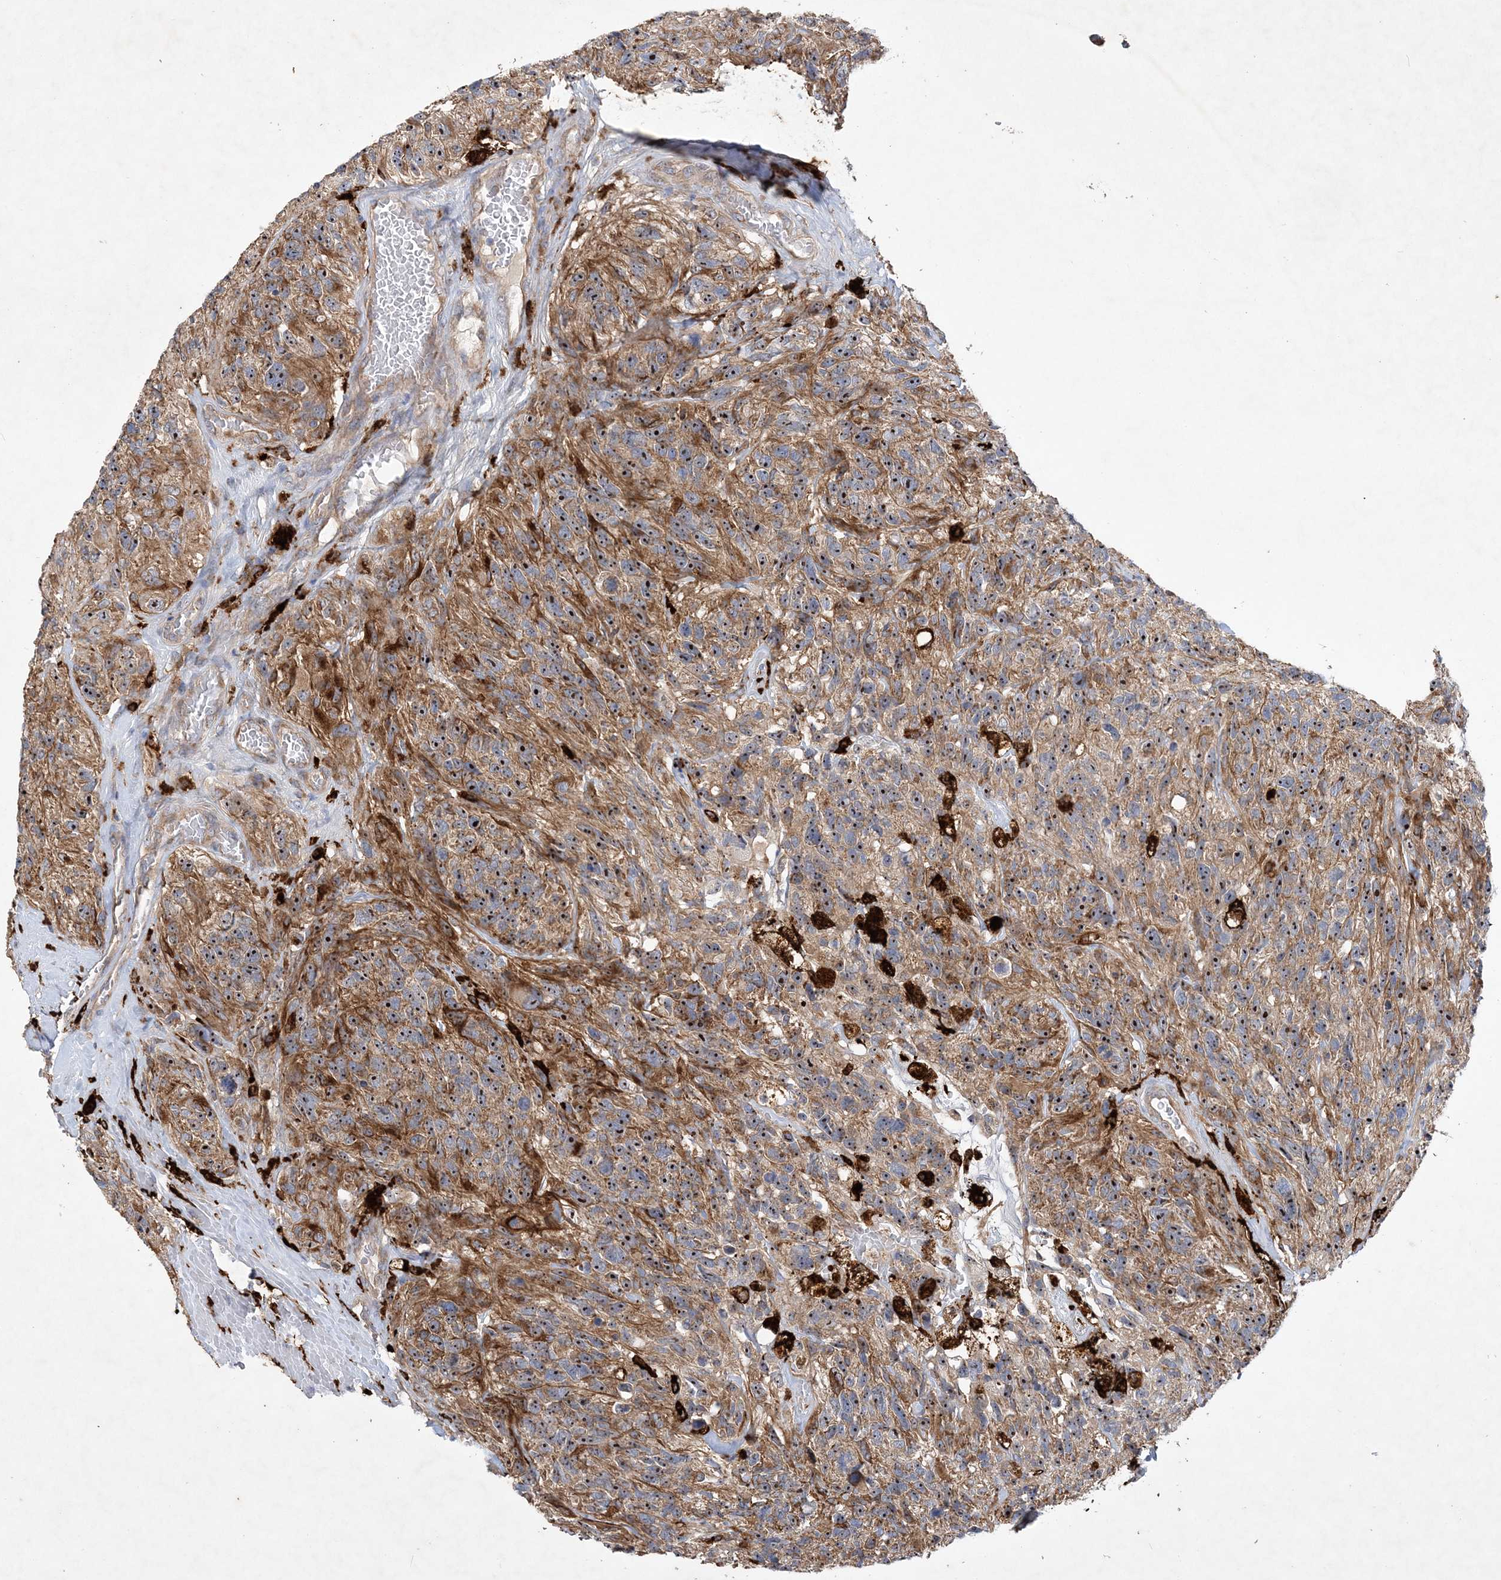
{"staining": {"intensity": "moderate", "quantity": ">75%", "location": "cytoplasmic/membranous,nuclear"}, "tissue": "glioma", "cell_type": "Tumor cells", "image_type": "cancer", "snomed": [{"axis": "morphology", "description": "Glioma, malignant, High grade"}, {"axis": "topography", "description": "Brain"}], "caption": "IHC of malignant glioma (high-grade) reveals medium levels of moderate cytoplasmic/membranous and nuclear positivity in about >75% of tumor cells.", "gene": "FEZ2", "patient": {"sex": "male", "age": 69}}